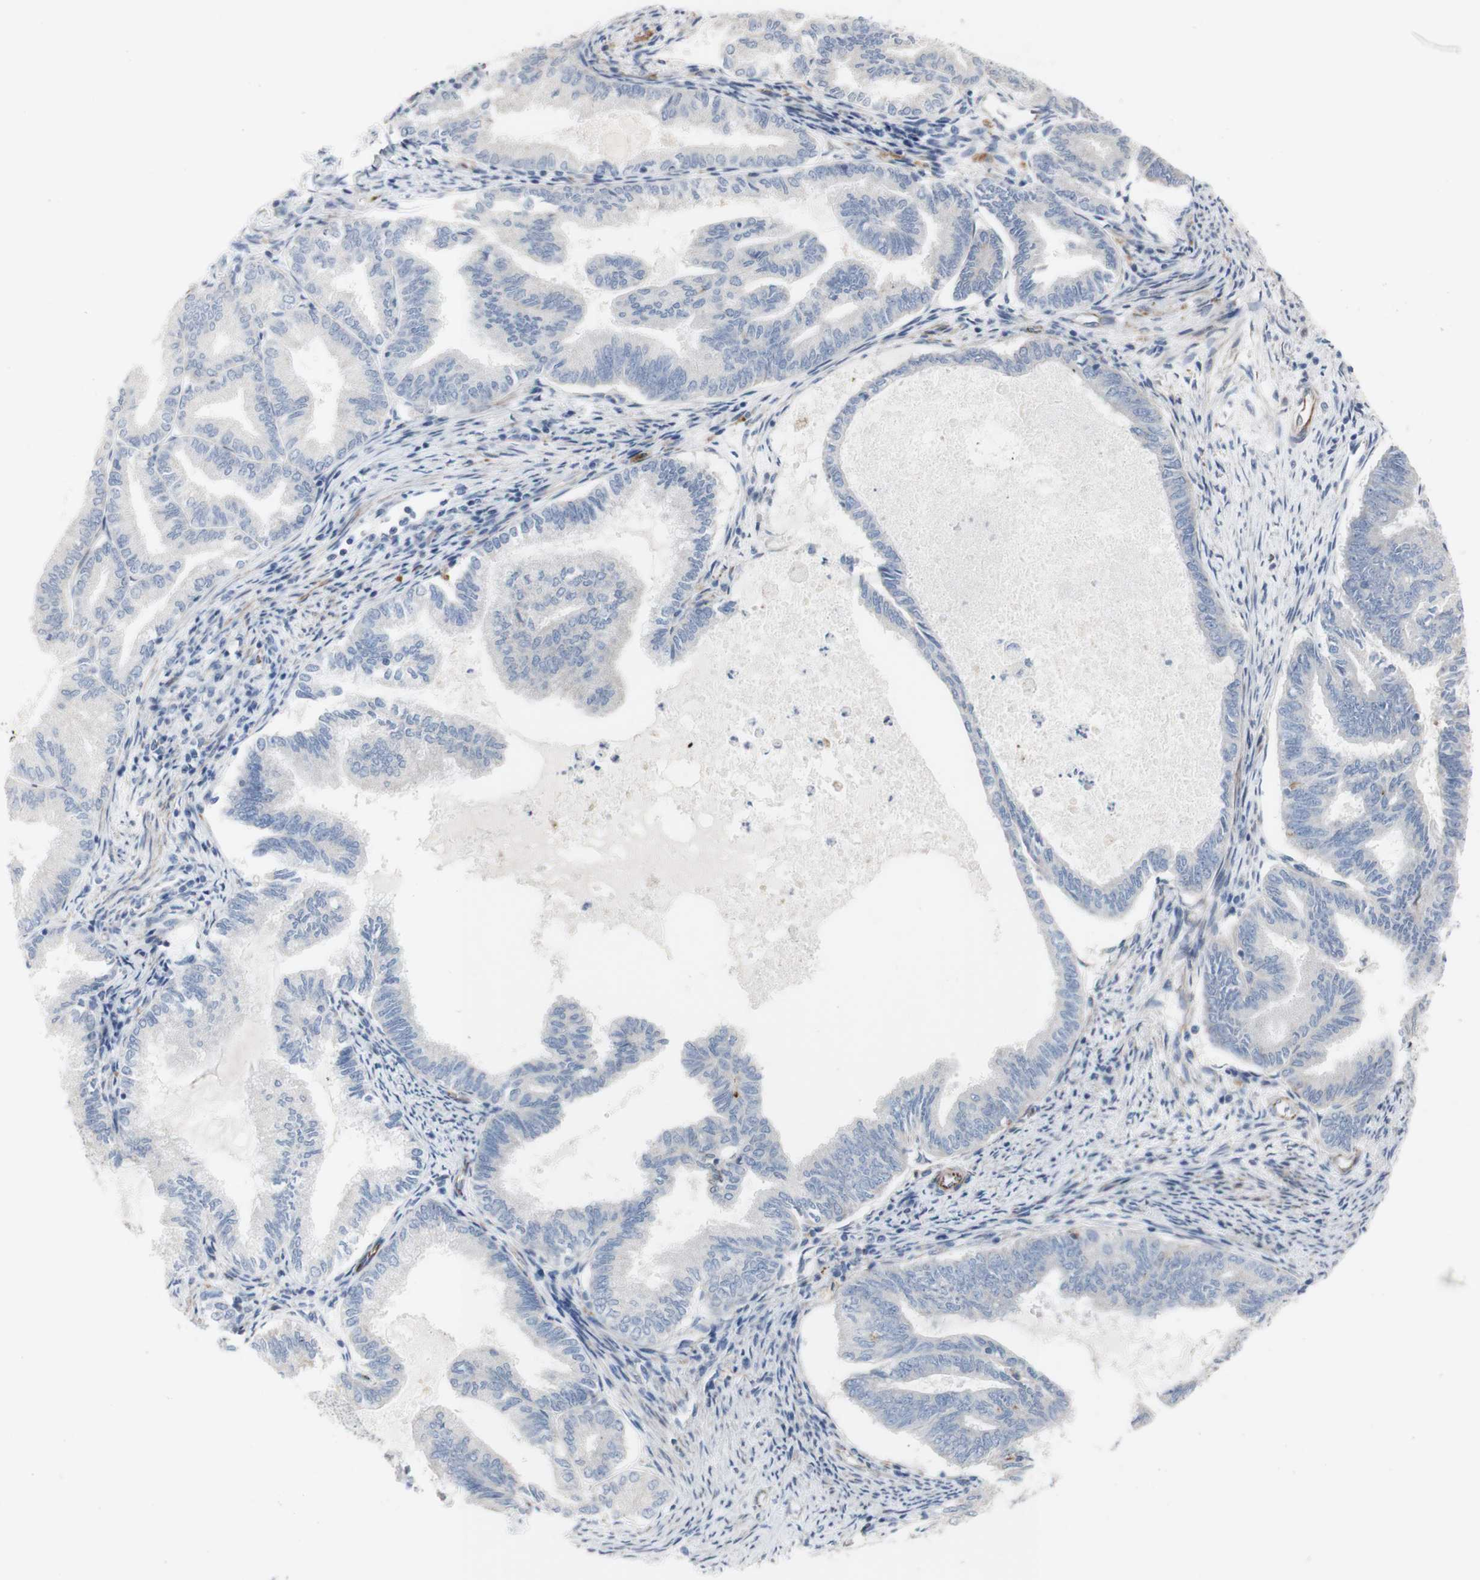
{"staining": {"intensity": "negative", "quantity": "none", "location": "none"}, "tissue": "endometrial cancer", "cell_type": "Tumor cells", "image_type": "cancer", "snomed": [{"axis": "morphology", "description": "Adenocarcinoma, NOS"}, {"axis": "topography", "description": "Endometrium"}], "caption": "Immunohistochemical staining of endometrial adenocarcinoma shows no significant staining in tumor cells.", "gene": "AGPAT5", "patient": {"sex": "female", "age": 86}}